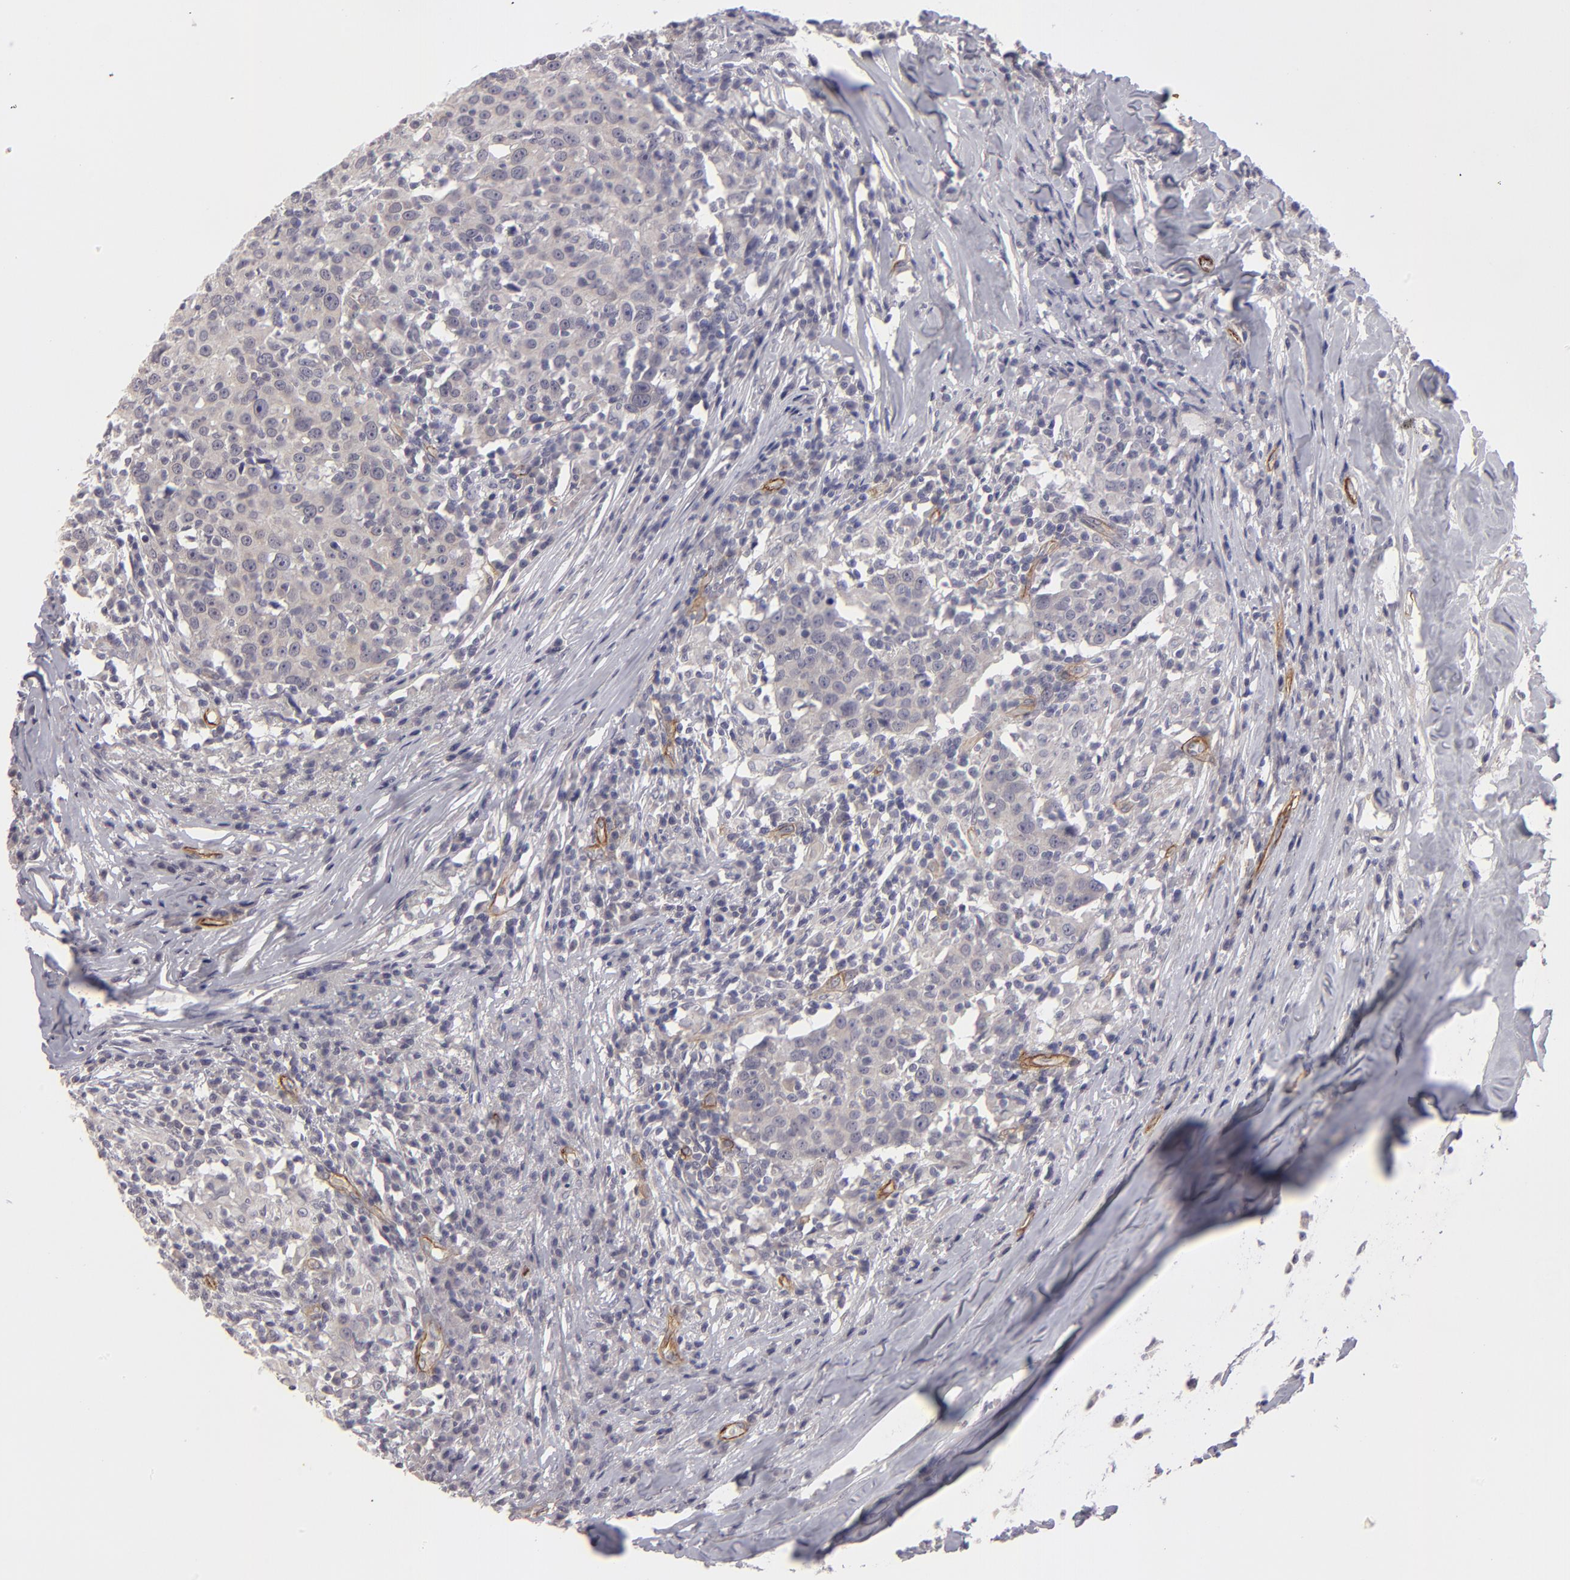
{"staining": {"intensity": "weak", "quantity": ">75%", "location": "cytoplasmic/membranous"}, "tissue": "head and neck cancer", "cell_type": "Tumor cells", "image_type": "cancer", "snomed": [{"axis": "morphology", "description": "Adenocarcinoma, NOS"}, {"axis": "topography", "description": "Salivary gland"}, {"axis": "topography", "description": "Head-Neck"}], "caption": "A brown stain labels weak cytoplasmic/membranous positivity of a protein in human head and neck adenocarcinoma tumor cells.", "gene": "ZNF175", "patient": {"sex": "female", "age": 65}}